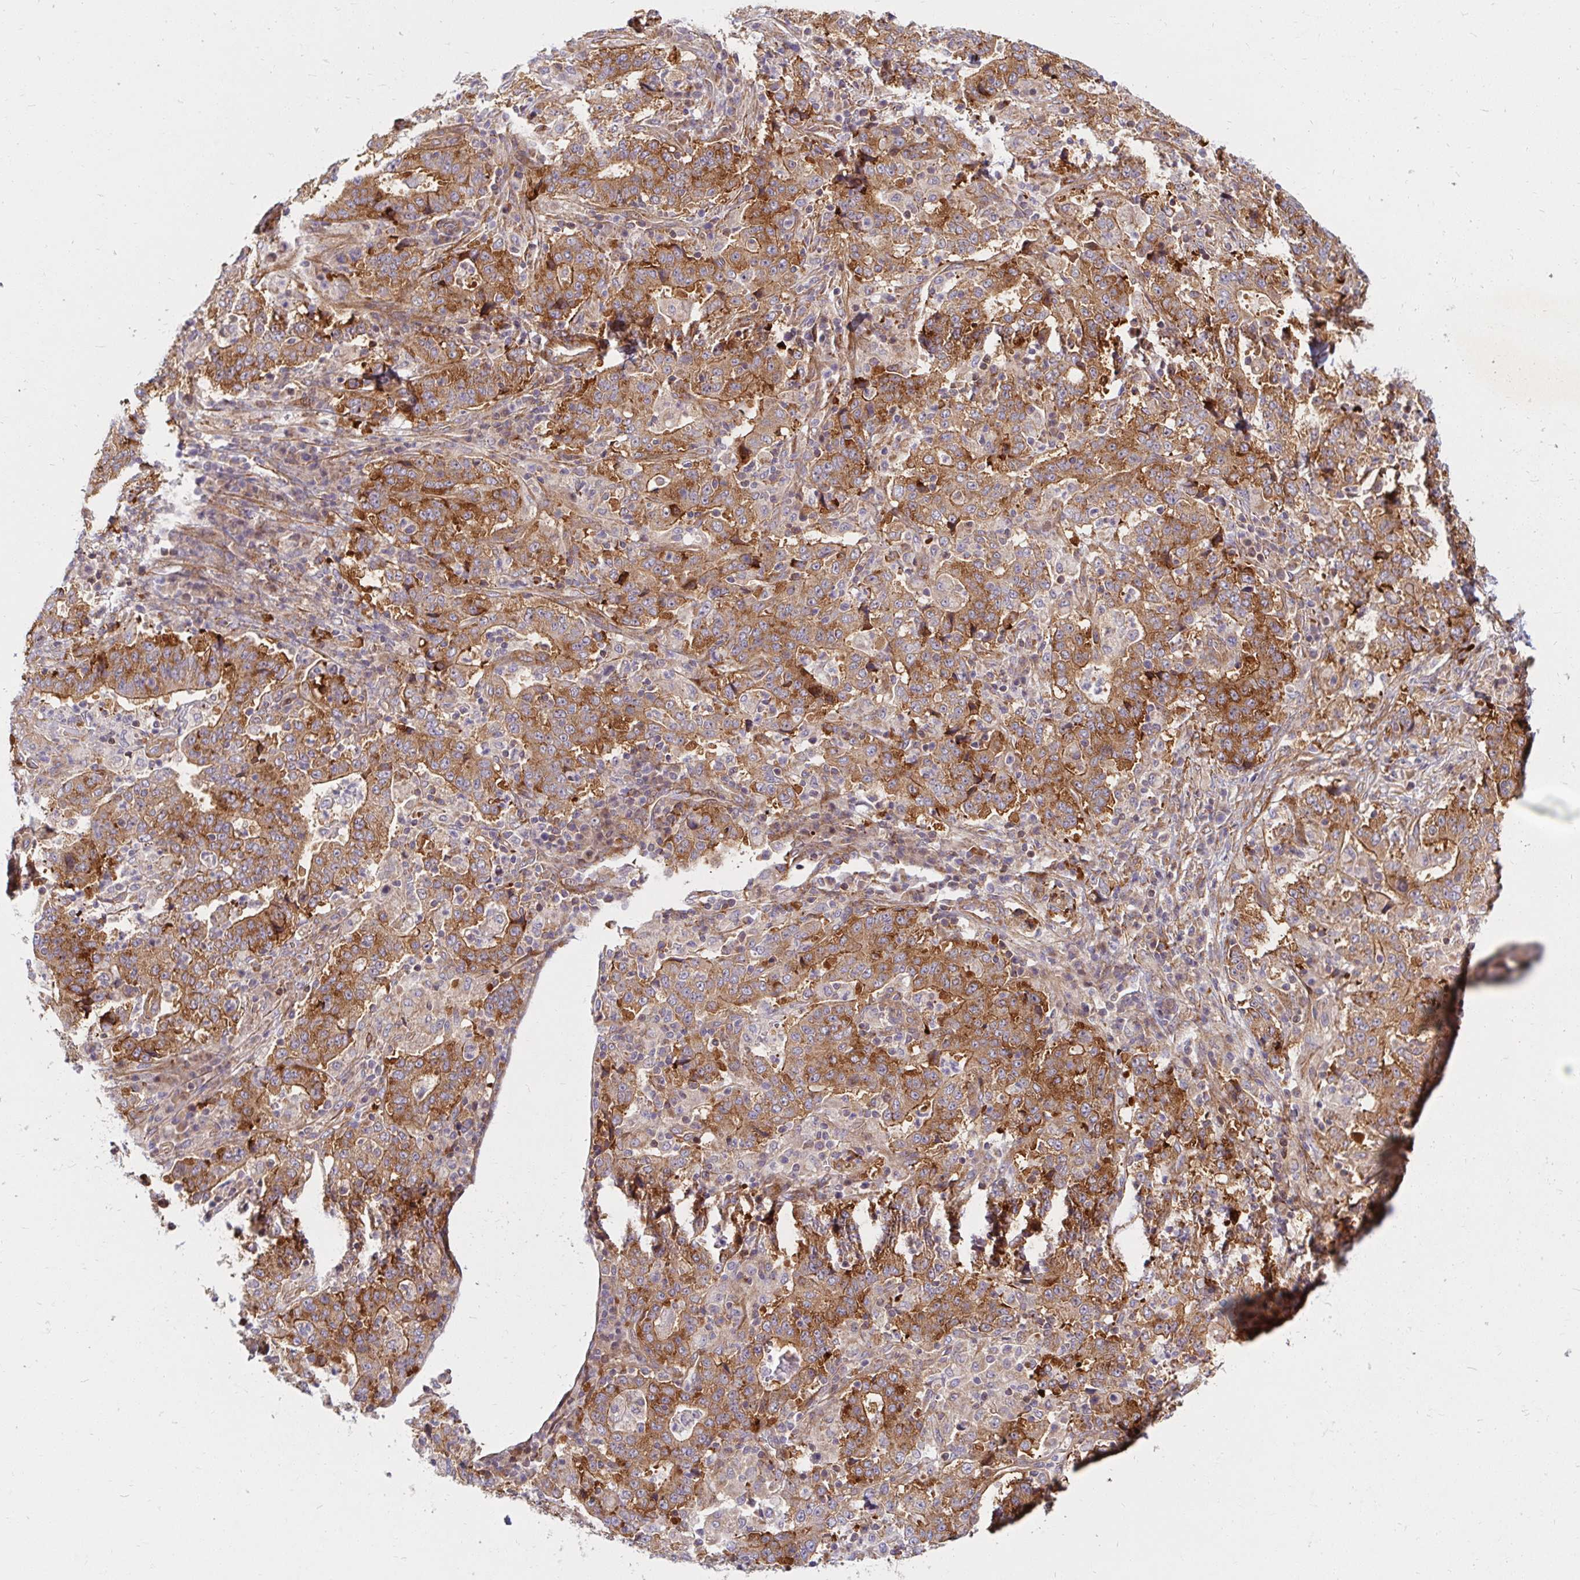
{"staining": {"intensity": "moderate", "quantity": ">75%", "location": "cytoplasmic/membranous"}, "tissue": "stomach cancer", "cell_type": "Tumor cells", "image_type": "cancer", "snomed": [{"axis": "morphology", "description": "Normal tissue, NOS"}, {"axis": "morphology", "description": "Adenocarcinoma, NOS"}, {"axis": "topography", "description": "Stomach, upper"}, {"axis": "topography", "description": "Stomach"}], "caption": "Protein expression analysis of stomach cancer reveals moderate cytoplasmic/membranous staining in about >75% of tumor cells.", "gene": "BTF3", "patient": {"sex": "male", "age": 59}}